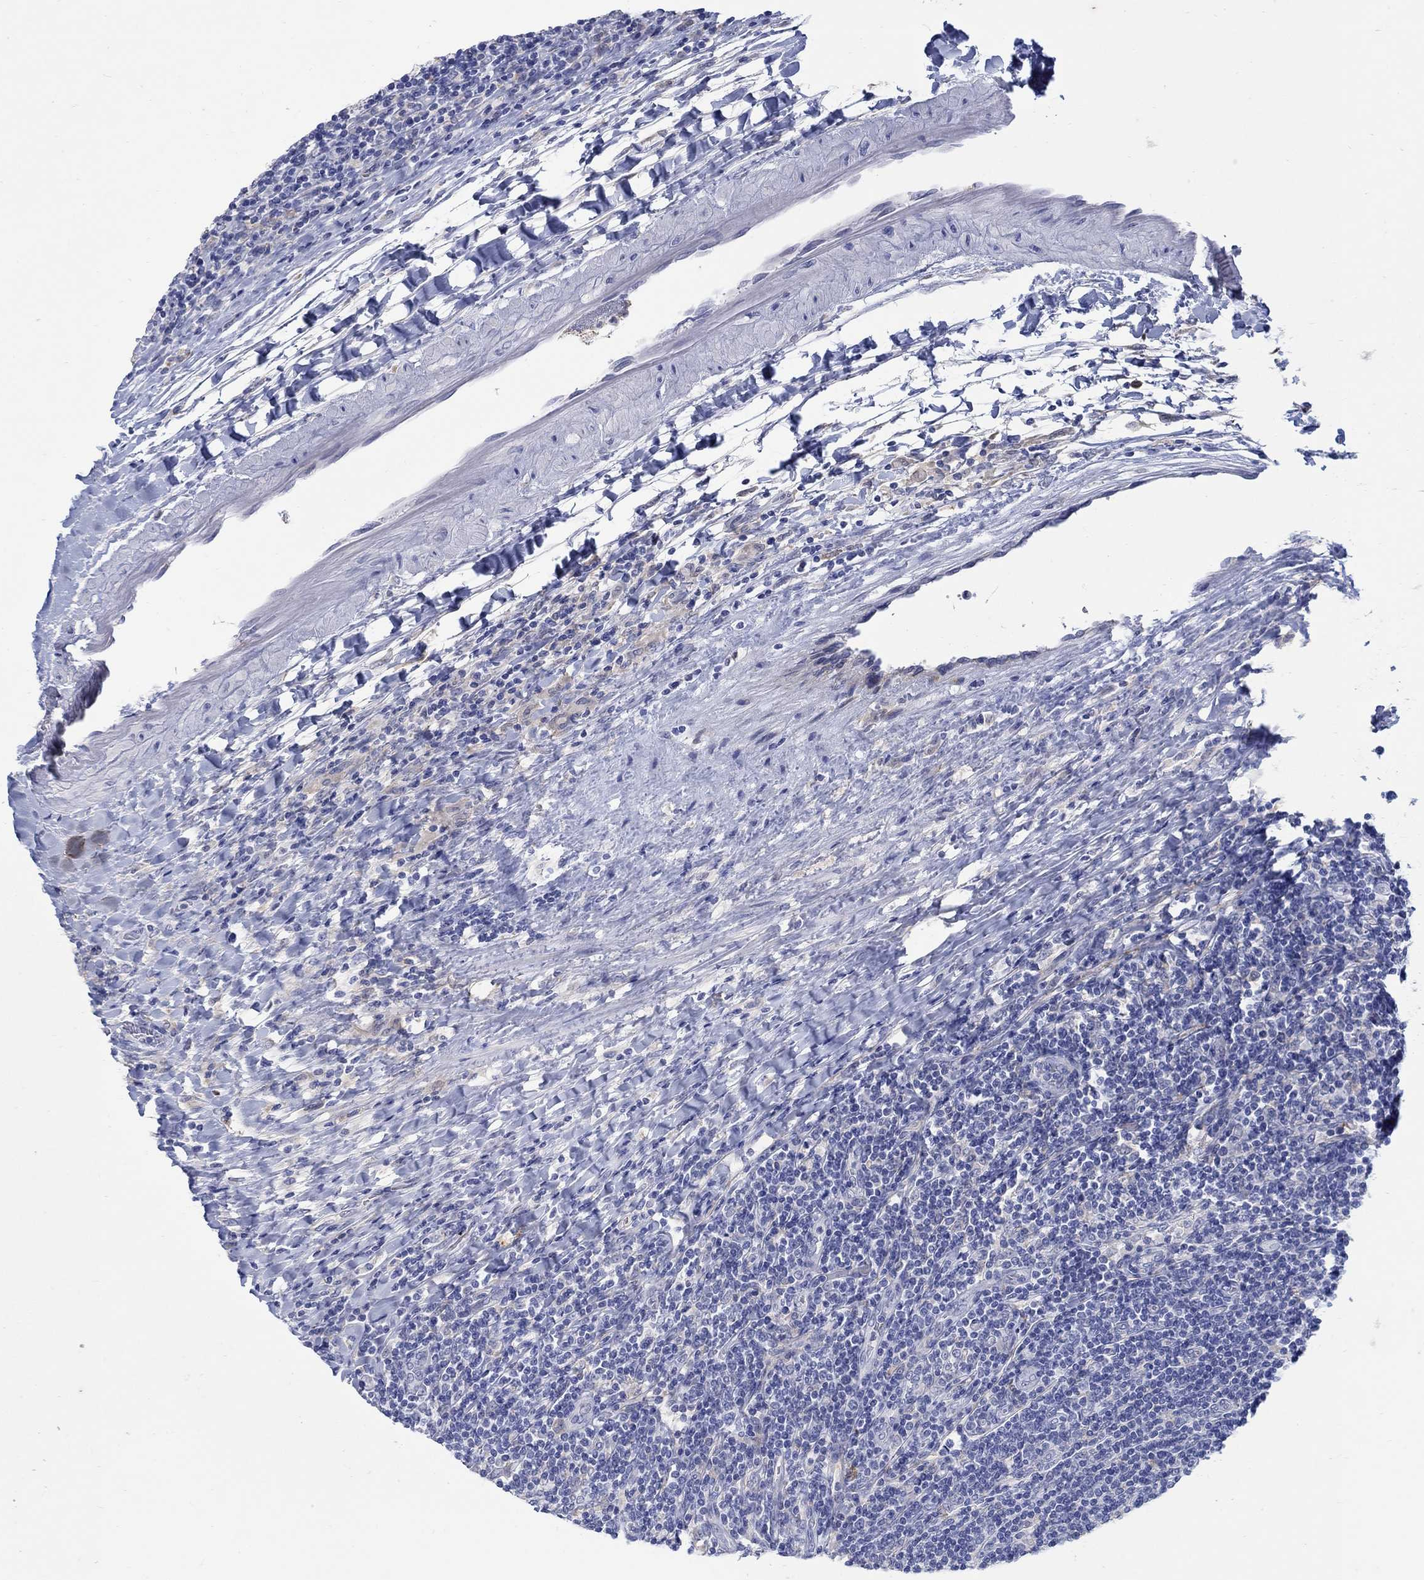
{"staining": {"intensity": "negative", "quantity": "none", "location": "none"}, "tissue": "lymphoma", "cell_type": "Tumor cells", "image_type": "cancer", "snomed": [{"axis": "morphology", "description": "Hodgkin's disease, NOS"}, {"axis": "topography", "description": "Lymph node"}], "caption": "High magnification brightfield microscopy of Hodgkin's disease stained with DAB (brown) and counterstained with hematoxylin (blue): tumor cells show no significant expression. (DAB (3,3'-diaminobenzidine) immunohistochemistry, high magnification).", "gene": "REEP2", "patient": {"sex": "male", "age": 40}}